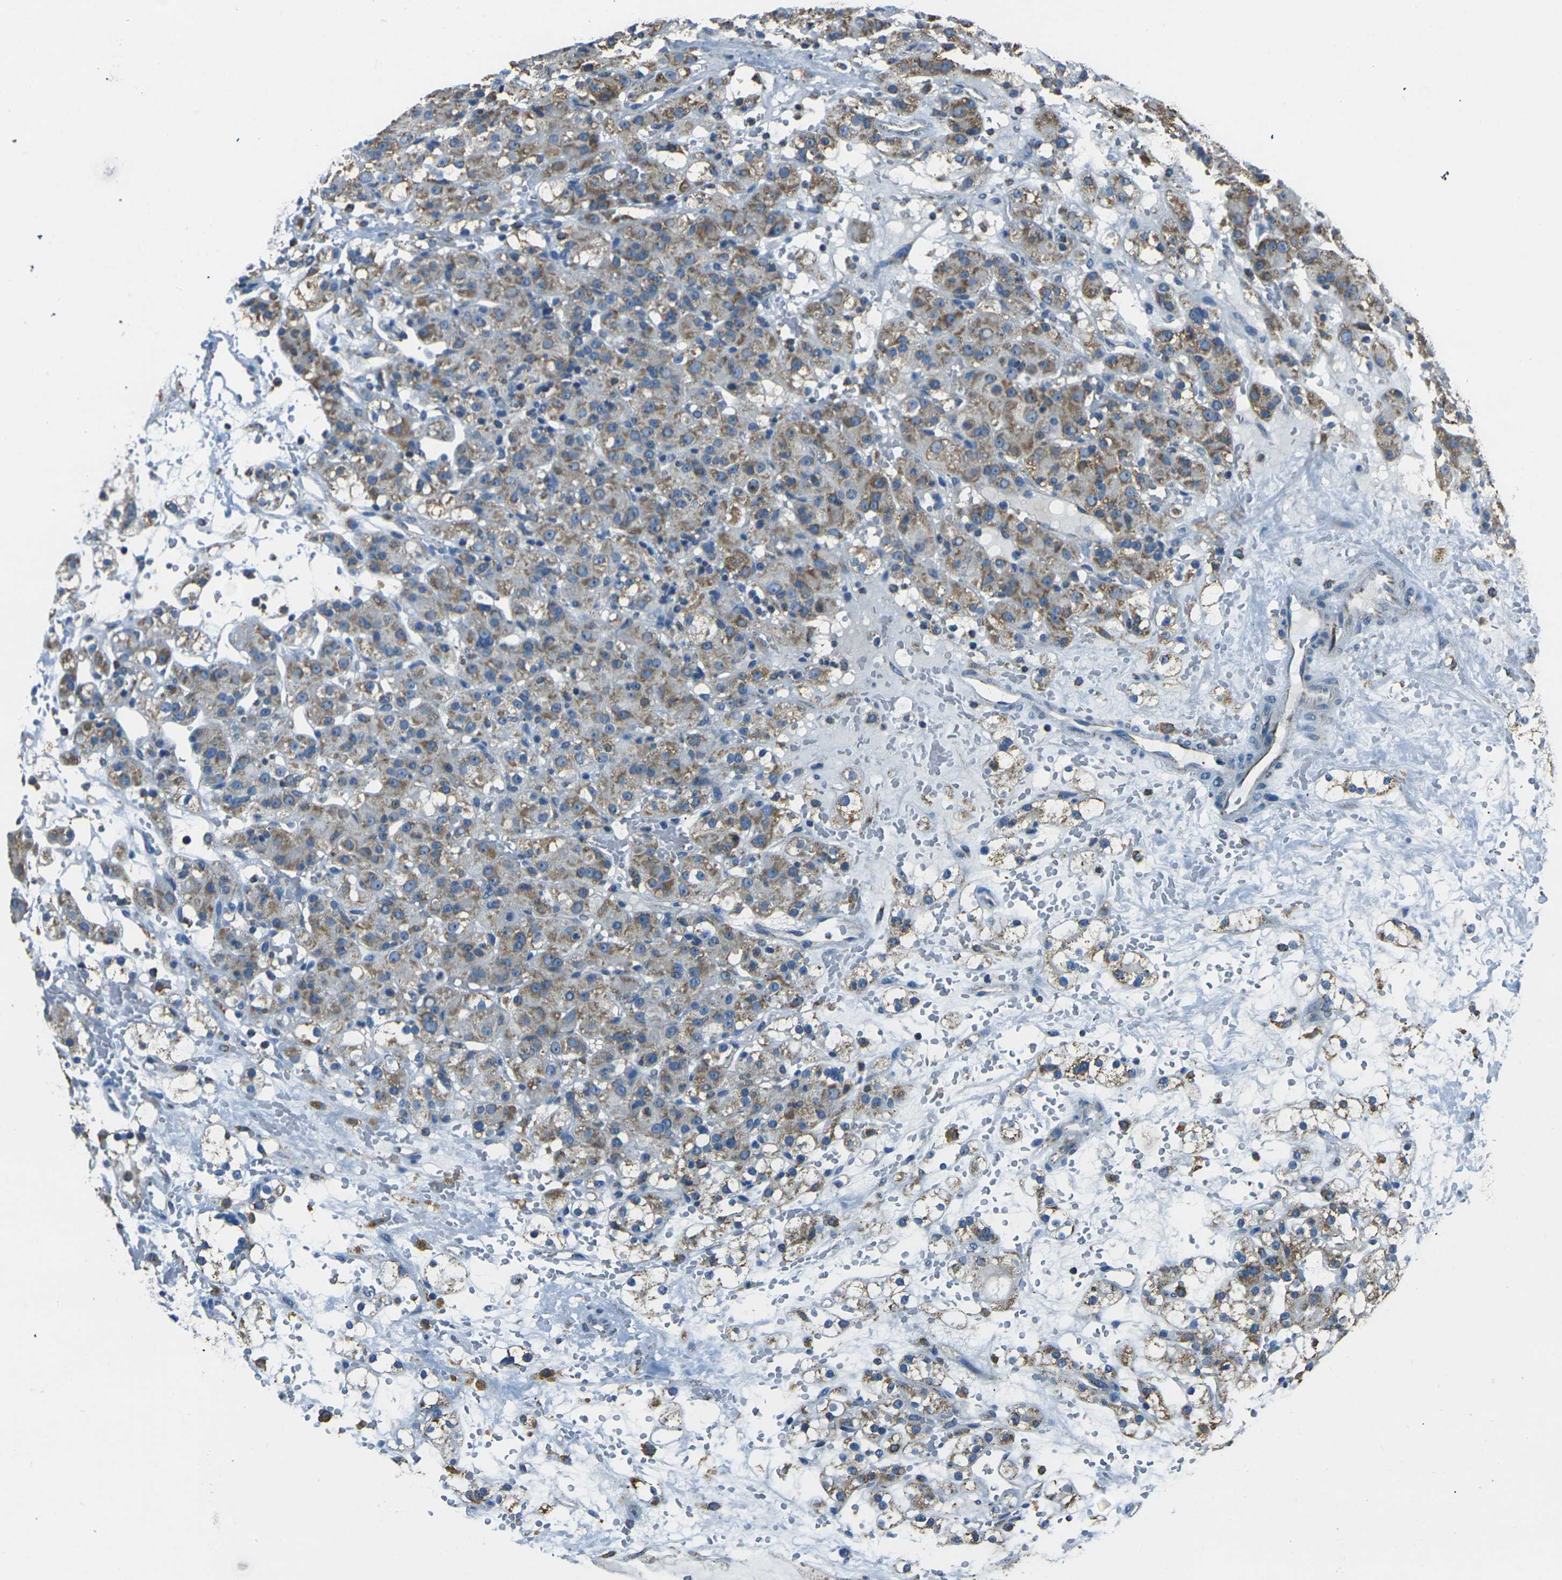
{"staining": {"intensity": "moderate", "quantity": ">75%", "location": "cytoplasmic/membranous"}, "tissue": "renal cancer", "cell_type": "Tumor cells", "image_type": "cancer", "snomed": [{"axis": "morphology", "description": "Adenocarcinoma, NOS"}, {"axis": "topography", "description": "Kidney"}], "caption": "Immunohistochemical staining of human renal cancer demonstrates medium levels of moderate cytoplasmic/membranous protein expression in approximately >75% of tumor cells. (Stains: DAB (3,3'-diaminobenzidine) in brown, nuclei in blue, Microscopy: brightfield microscopy at high magnification).", "gene": "IRF3", "patient": {"sex": "male", "age": 61}}